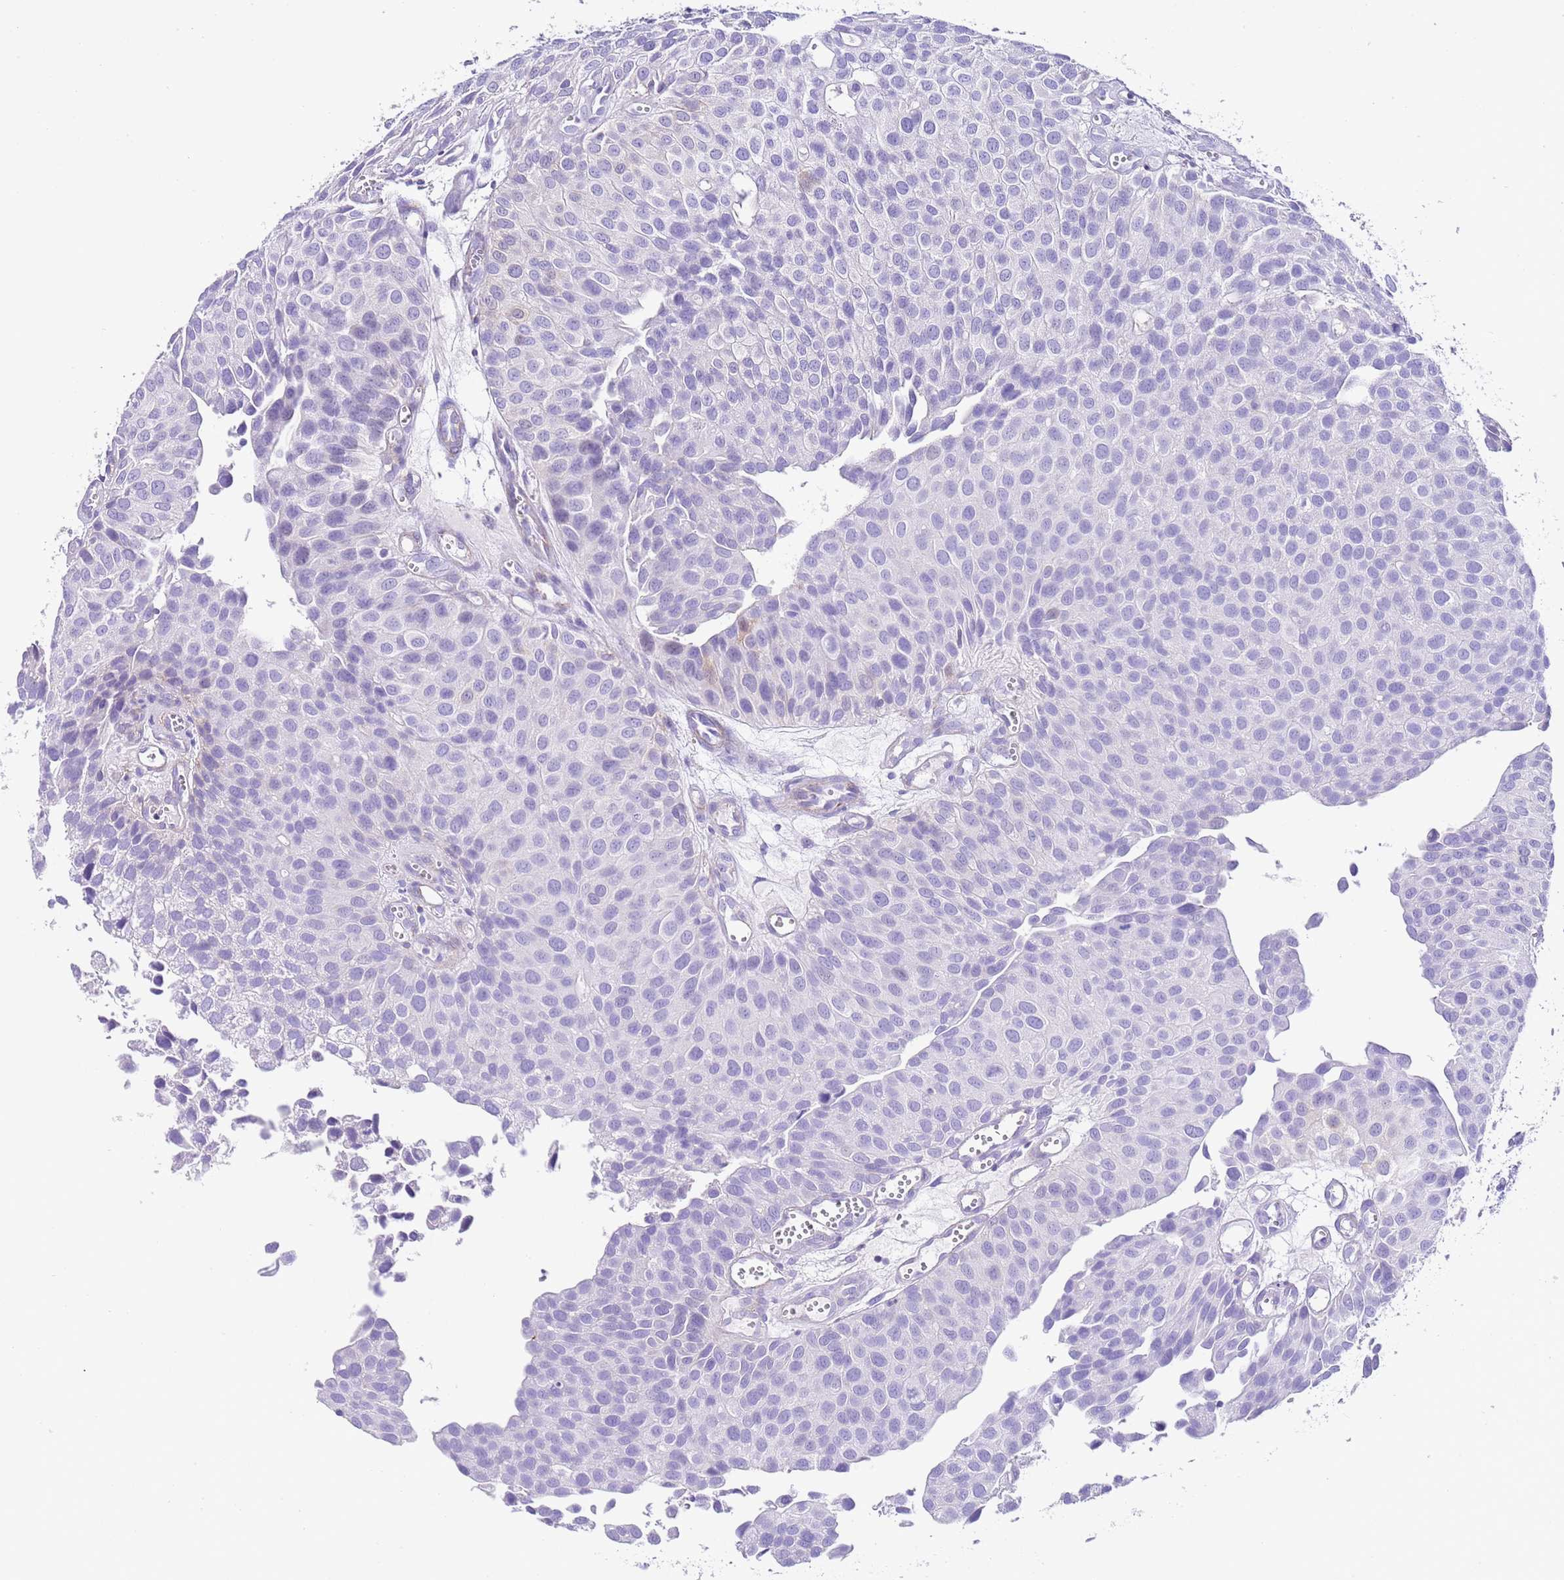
{"staining": {"intensity": "negative", "quantity": "none", "location": "none"}, "tissue": "urothelial cancer", "cell_type": "Tumor cells", "image_type": "cancer", "snomed": [{"axis": "morphology", "description": "Urothelial carcinoma, Low grade"}, {"axis": "topography", "description": "Urinary bladder"}], "caption": "Immunohistochemistry of human low-grade urothelial carcinoma displays no positivity in tumor cells.", "gene": "ALDH3A1", "patient": {"sex": "male", "age": 88}}